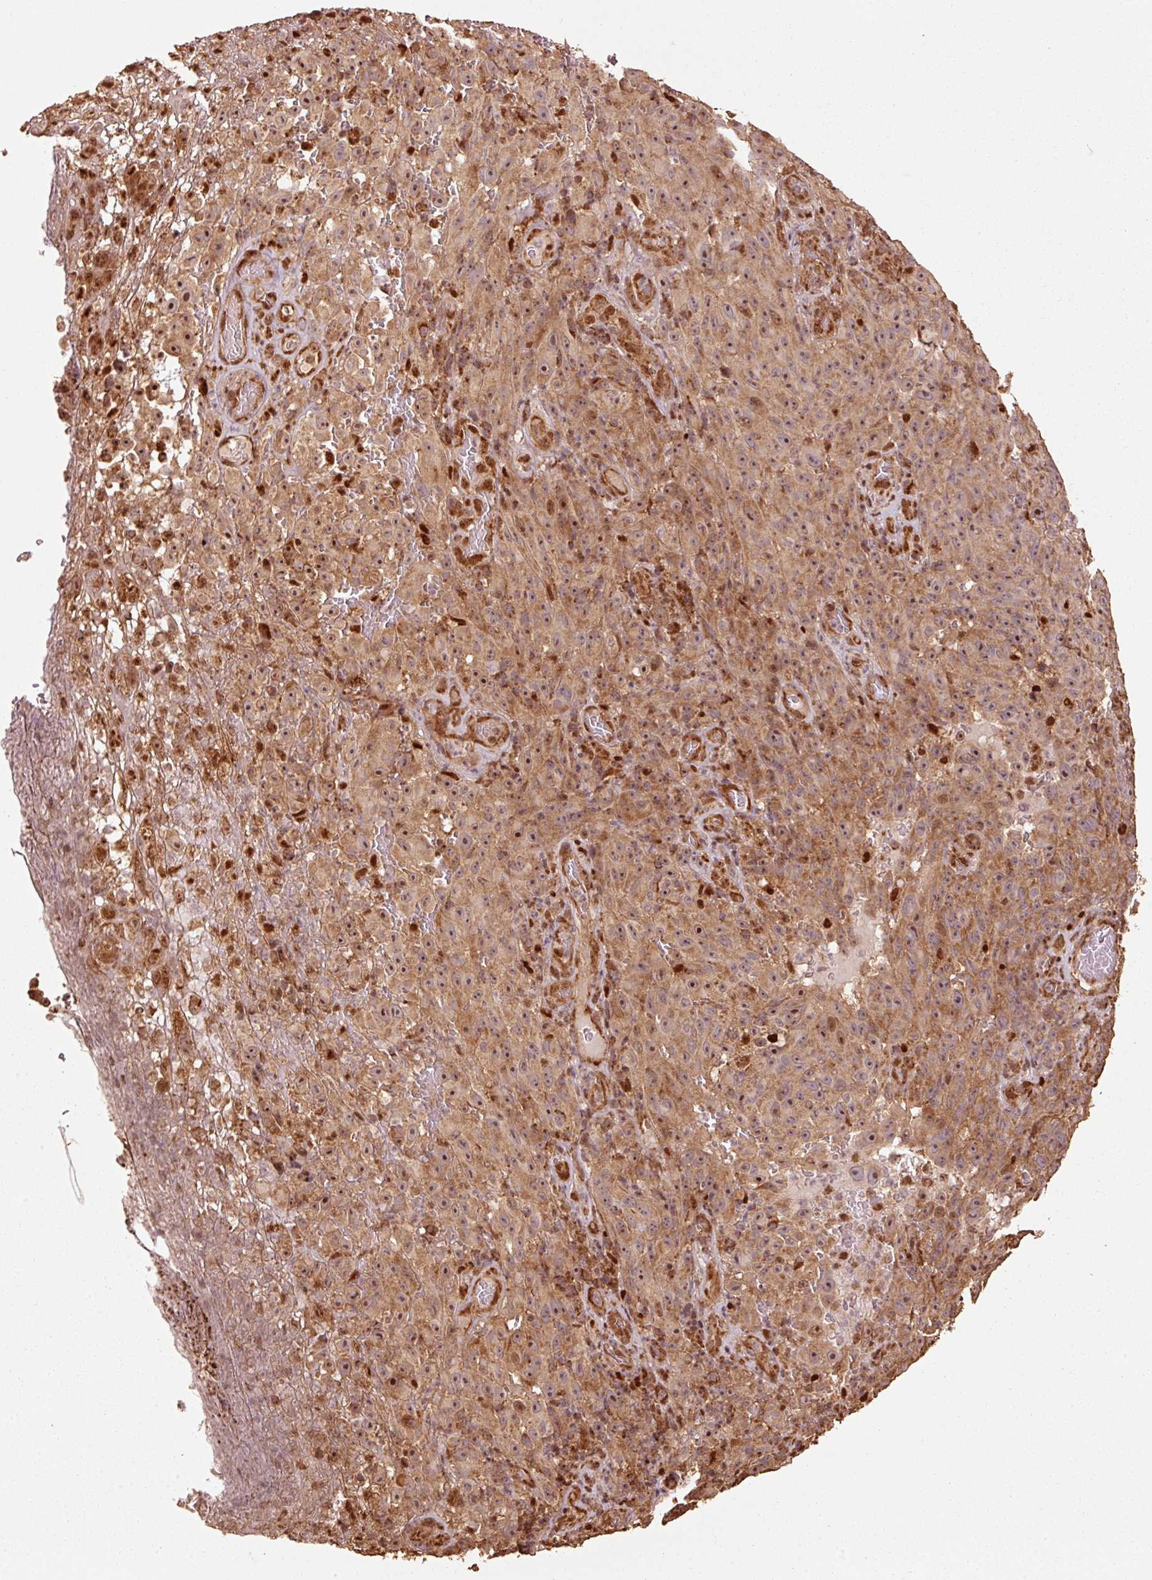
{"staining": {"intensity": "moderate", "quantity": ">75%", "location": "cytoplasmic/membranous,nuclear"}, "tissue": "melanoma", "cell_type": "Tumor cells", "image_type": "cancer", "snomed": [{"axis": "morphology", "description": "Malignant melanoma, NOS"}, {"axis": "topography", "description": "Skin"}], "caption": "This photomicrograph displays immunohistochemistry (IHC) staining of malignant melanoma, with medium moderate cytoplasmic/membranous and nuclear positivity in approximately >75% of tumor cells.", "gene": "MRPL16", "patient": {"sex": "female", "age": 82}}